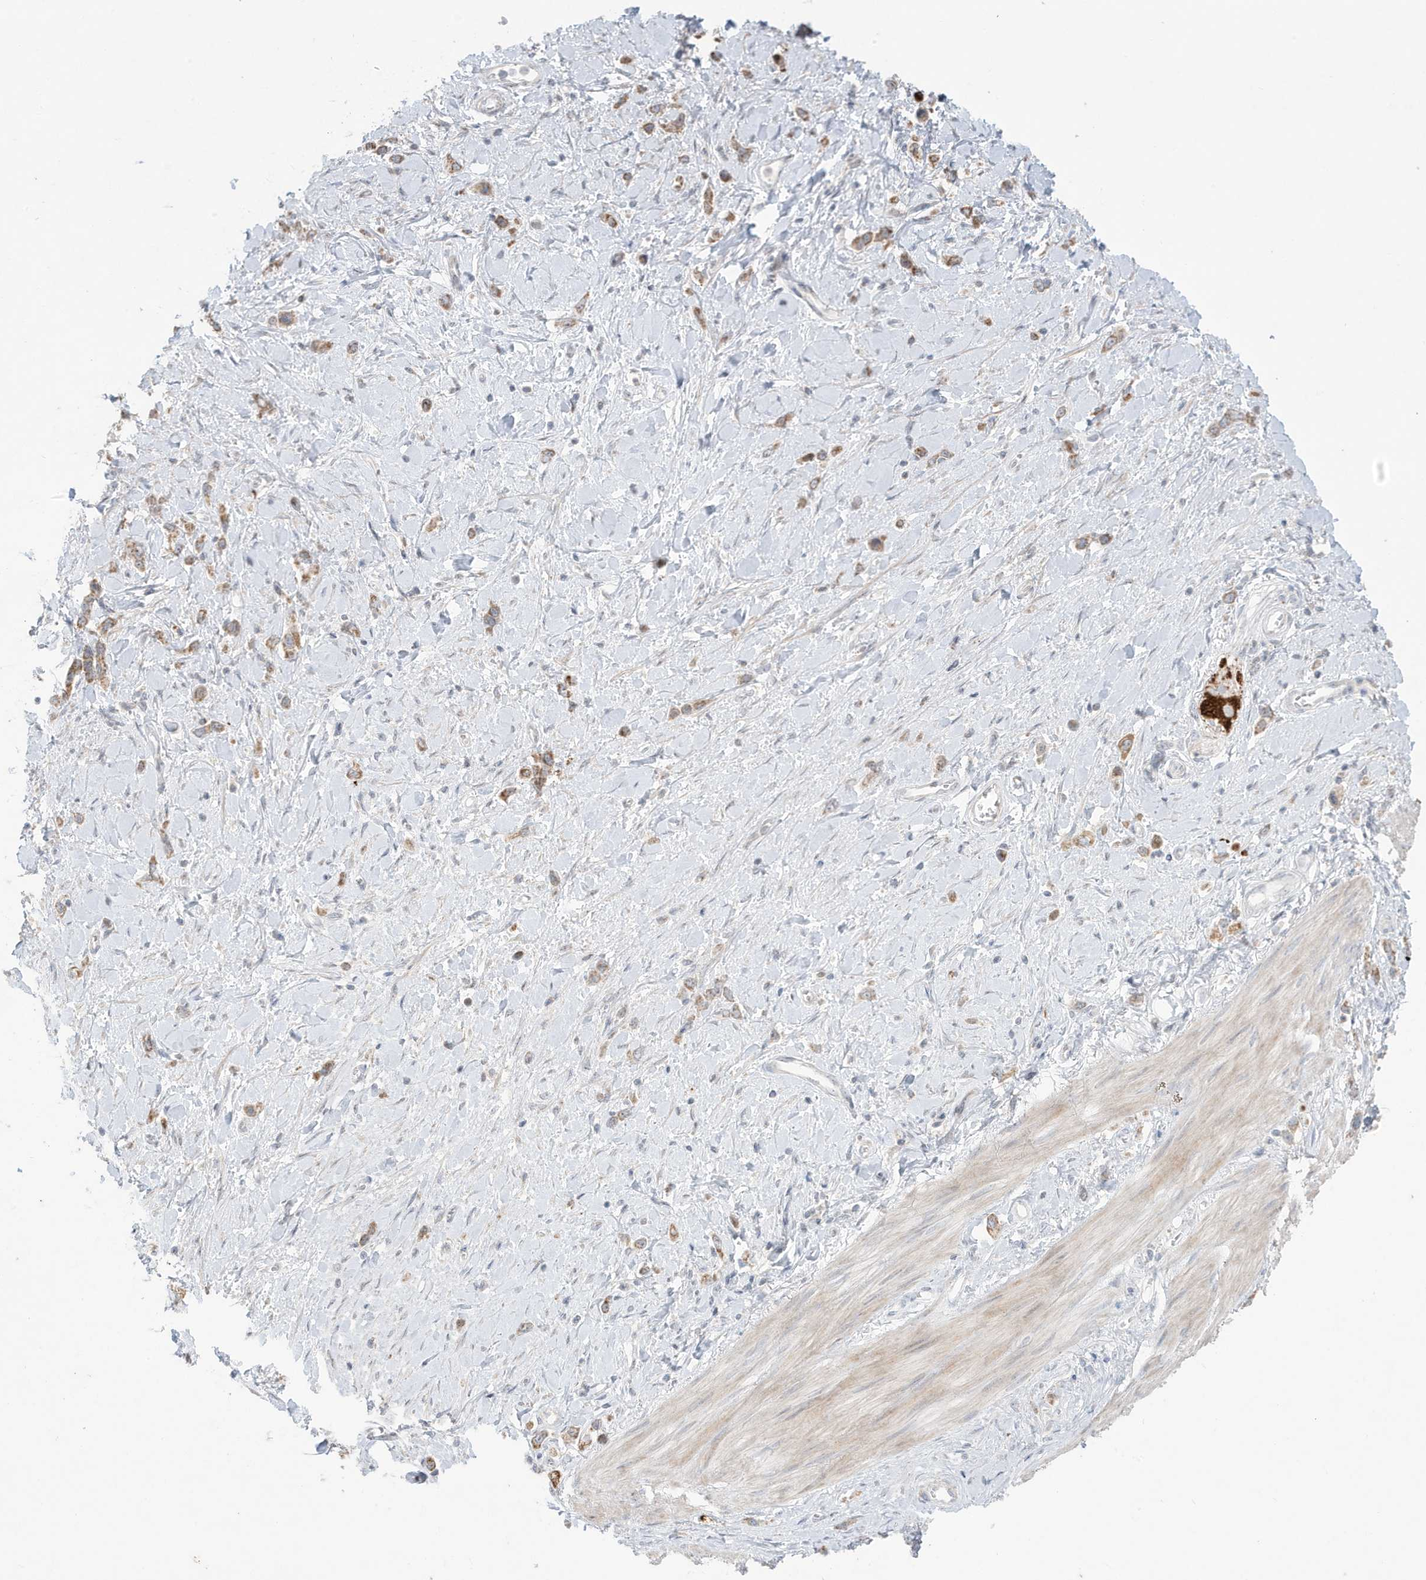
{"staining": {"intensity": "moderate", "quantity": ">75%", "location": "cytoplasmic/membranous"}, "tissue": "stomach cancer", "cell_type": "Tumor cells", "image_type": "cancer", "snomed": [{"axis": "morphology", "description": "Normal tissue, NOS"}, {"axis": "morphology", "description": "Adenocarcinoma, NOS"}, {"axis": "topography", "description": "Stomach, upper"}, {"axis": "topography", "description": "Stomach"}], "caption": "A brown stain labels moderate cytoplasmic/membranous staining of a protein in human stomach cancer (adenocarcinoma) tumor cells. (DAB (3,3'-diaminobenzidine) IHC with brightfield microscopy, high magnification).", "gene": "FNDC1", "patient": {"sex": "female", "age": 65}}